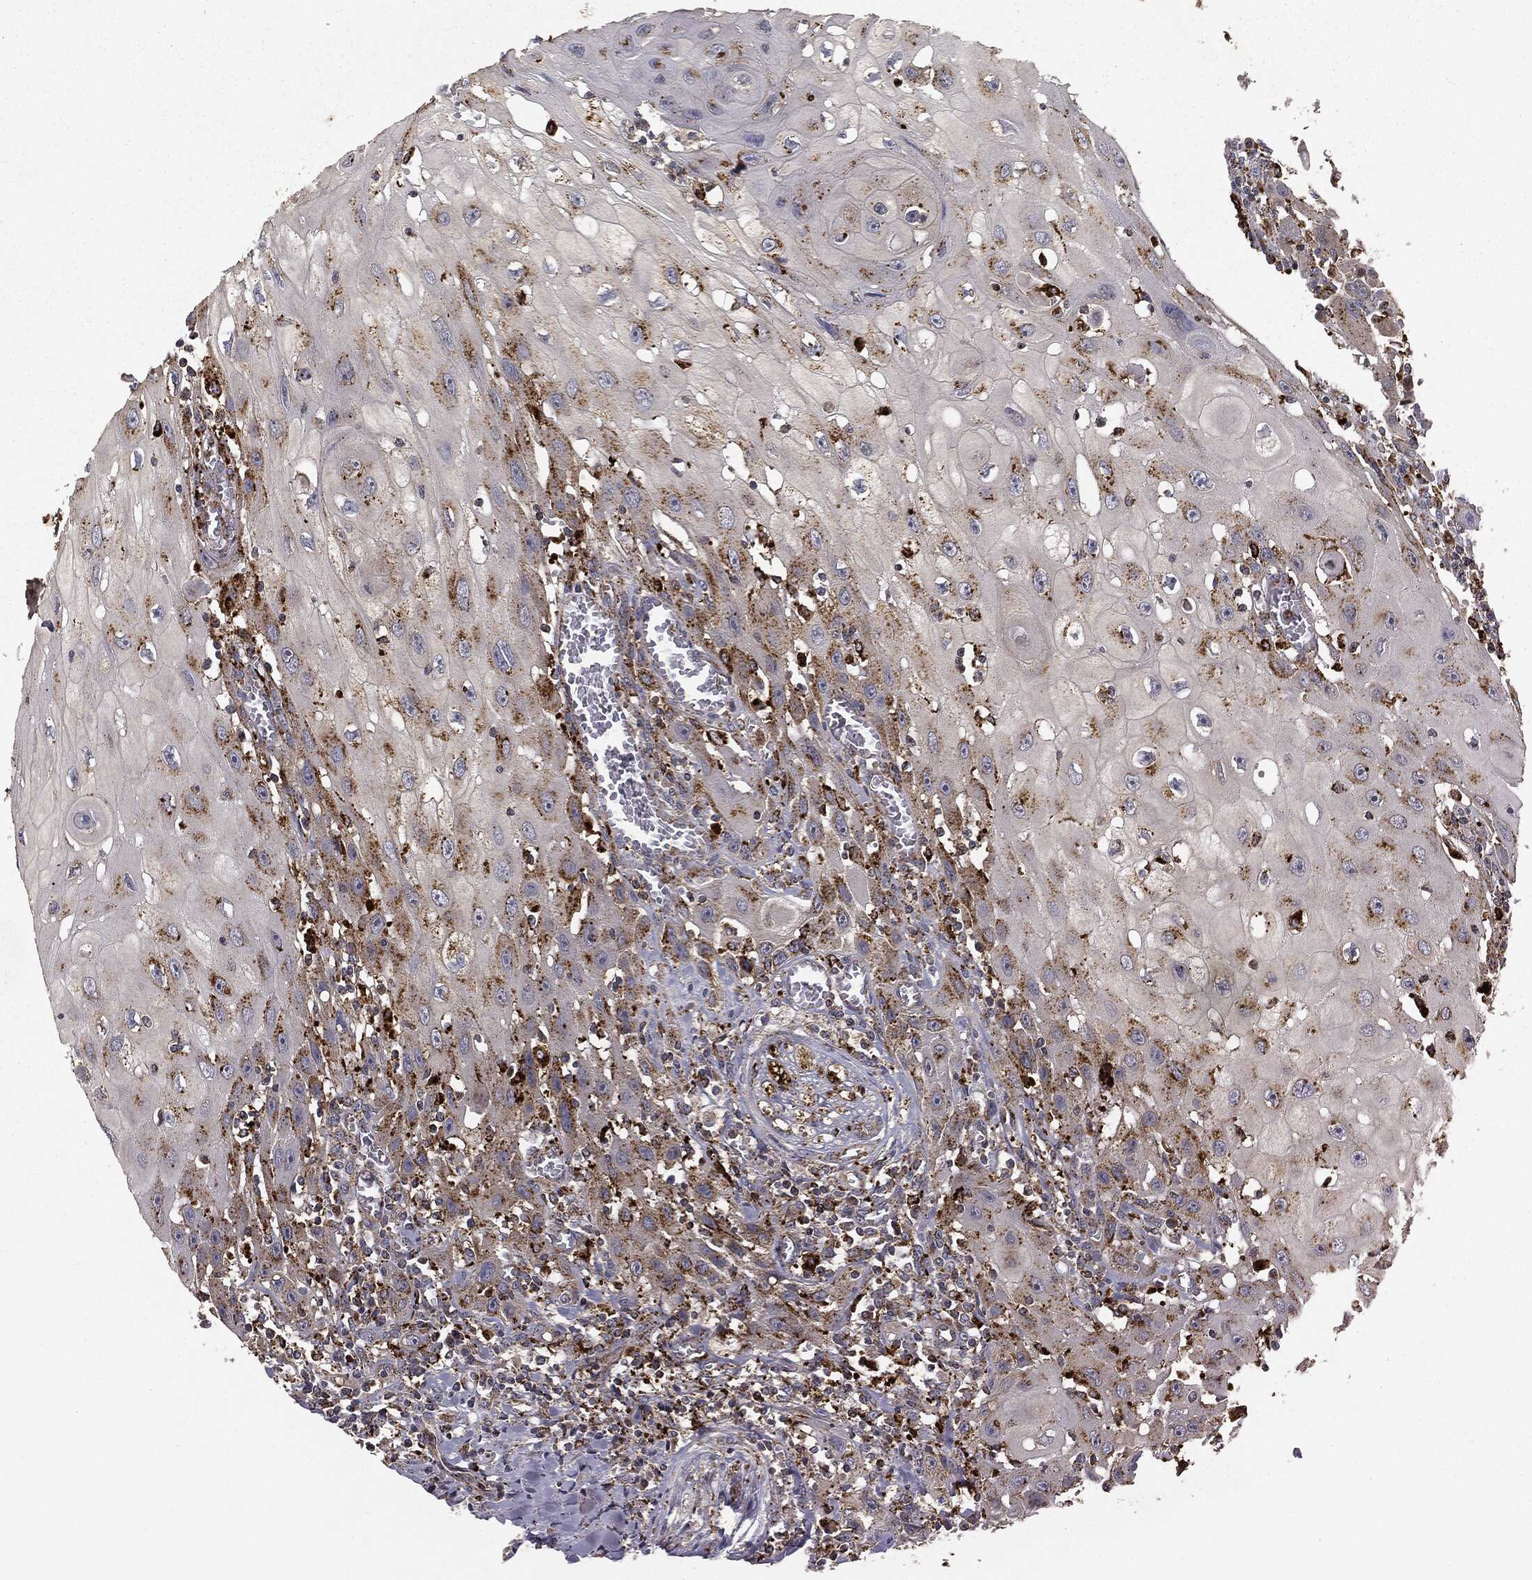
{"staining": {"intensity": "strong", "quantity": ">75%", "location": "cytoplasmic/membranous"}, "tissue": "head and neck cancer", "cell_type": "Tumor cells", "image_type": "cancer", "snomed": [{"axis": "morphology", "description": "Normal tissue, NOS"}, {"axis": "morphology", "description": "Squamous cell carcinoma, NOS"}, {"axis": "topography", "description": "Oral tissue"}, {"axis": "topography", "description": "Head-Neck"}], "caption": "The image shows staining of head and neck cancer, revealing strong cytoplasmic/membranous protein expression (brown color) within tumor cells.", "gene": "CTSA", "patient": {"sex": "male", "age": 71}}